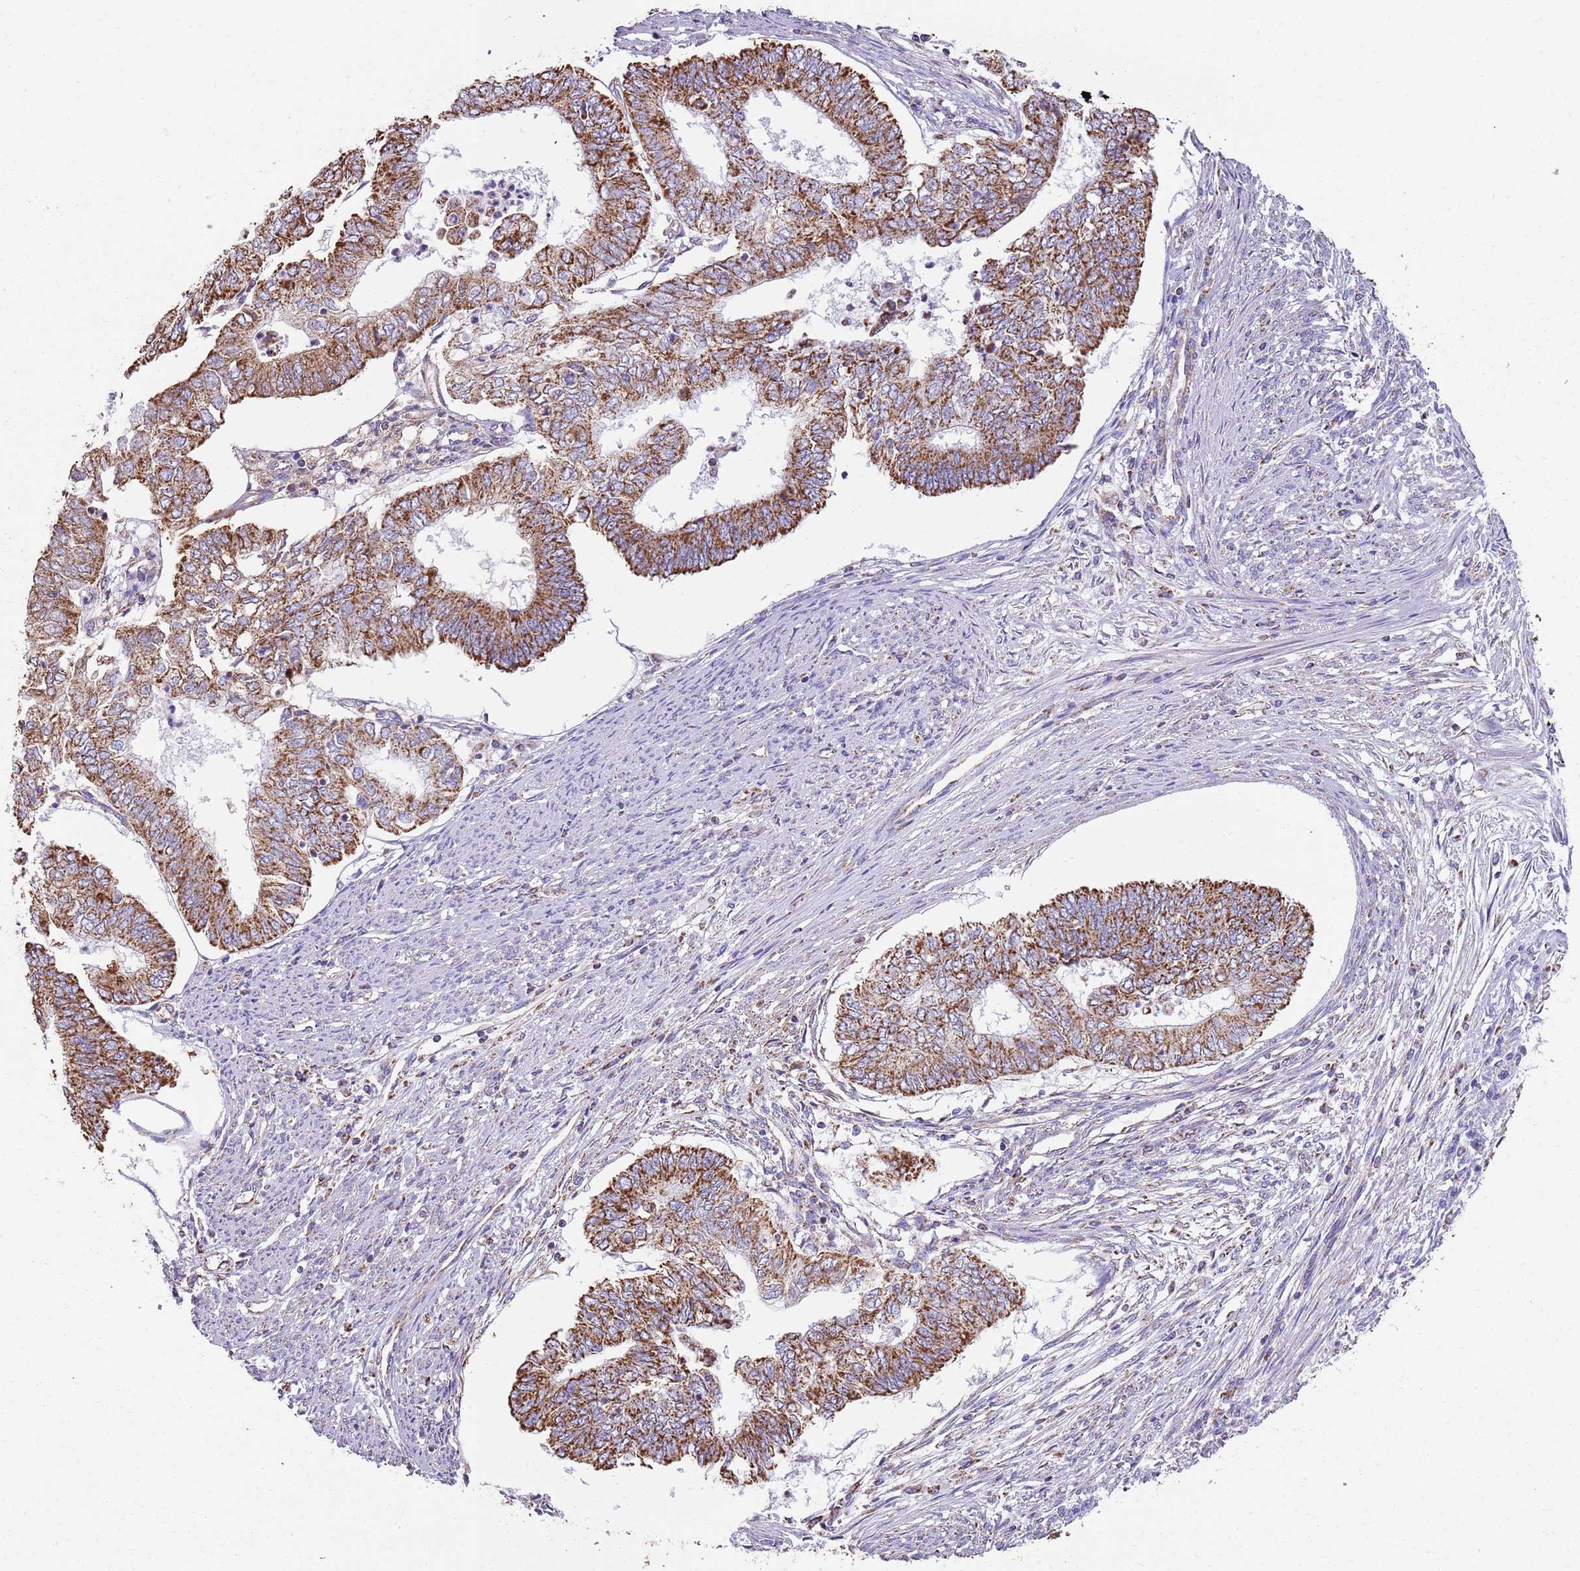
{"staining": {"intensity": "strong", "quantity": ">75%", "location": "cytoplasmic/membranous"}, "tissue": "endometrial cancer", "cell_type": "Tumor cells", "image_type": "cancer", "snomed": [{"axis": "morphology", "description": "Adenocarcinoma, NOS"}, {"axis": "topography", "description": "Endometrium"}], "caption": "Immunohistochemistry of endometrial cancer demonstrates high levels of strong cytoplasmic/membranous expression in about >75% of tumor cells. (brown staining indicates protein expression, while blue staining denotes nuclei).", "gene": "TTLL1", "patient": {"sex": "female", "age": 68}}